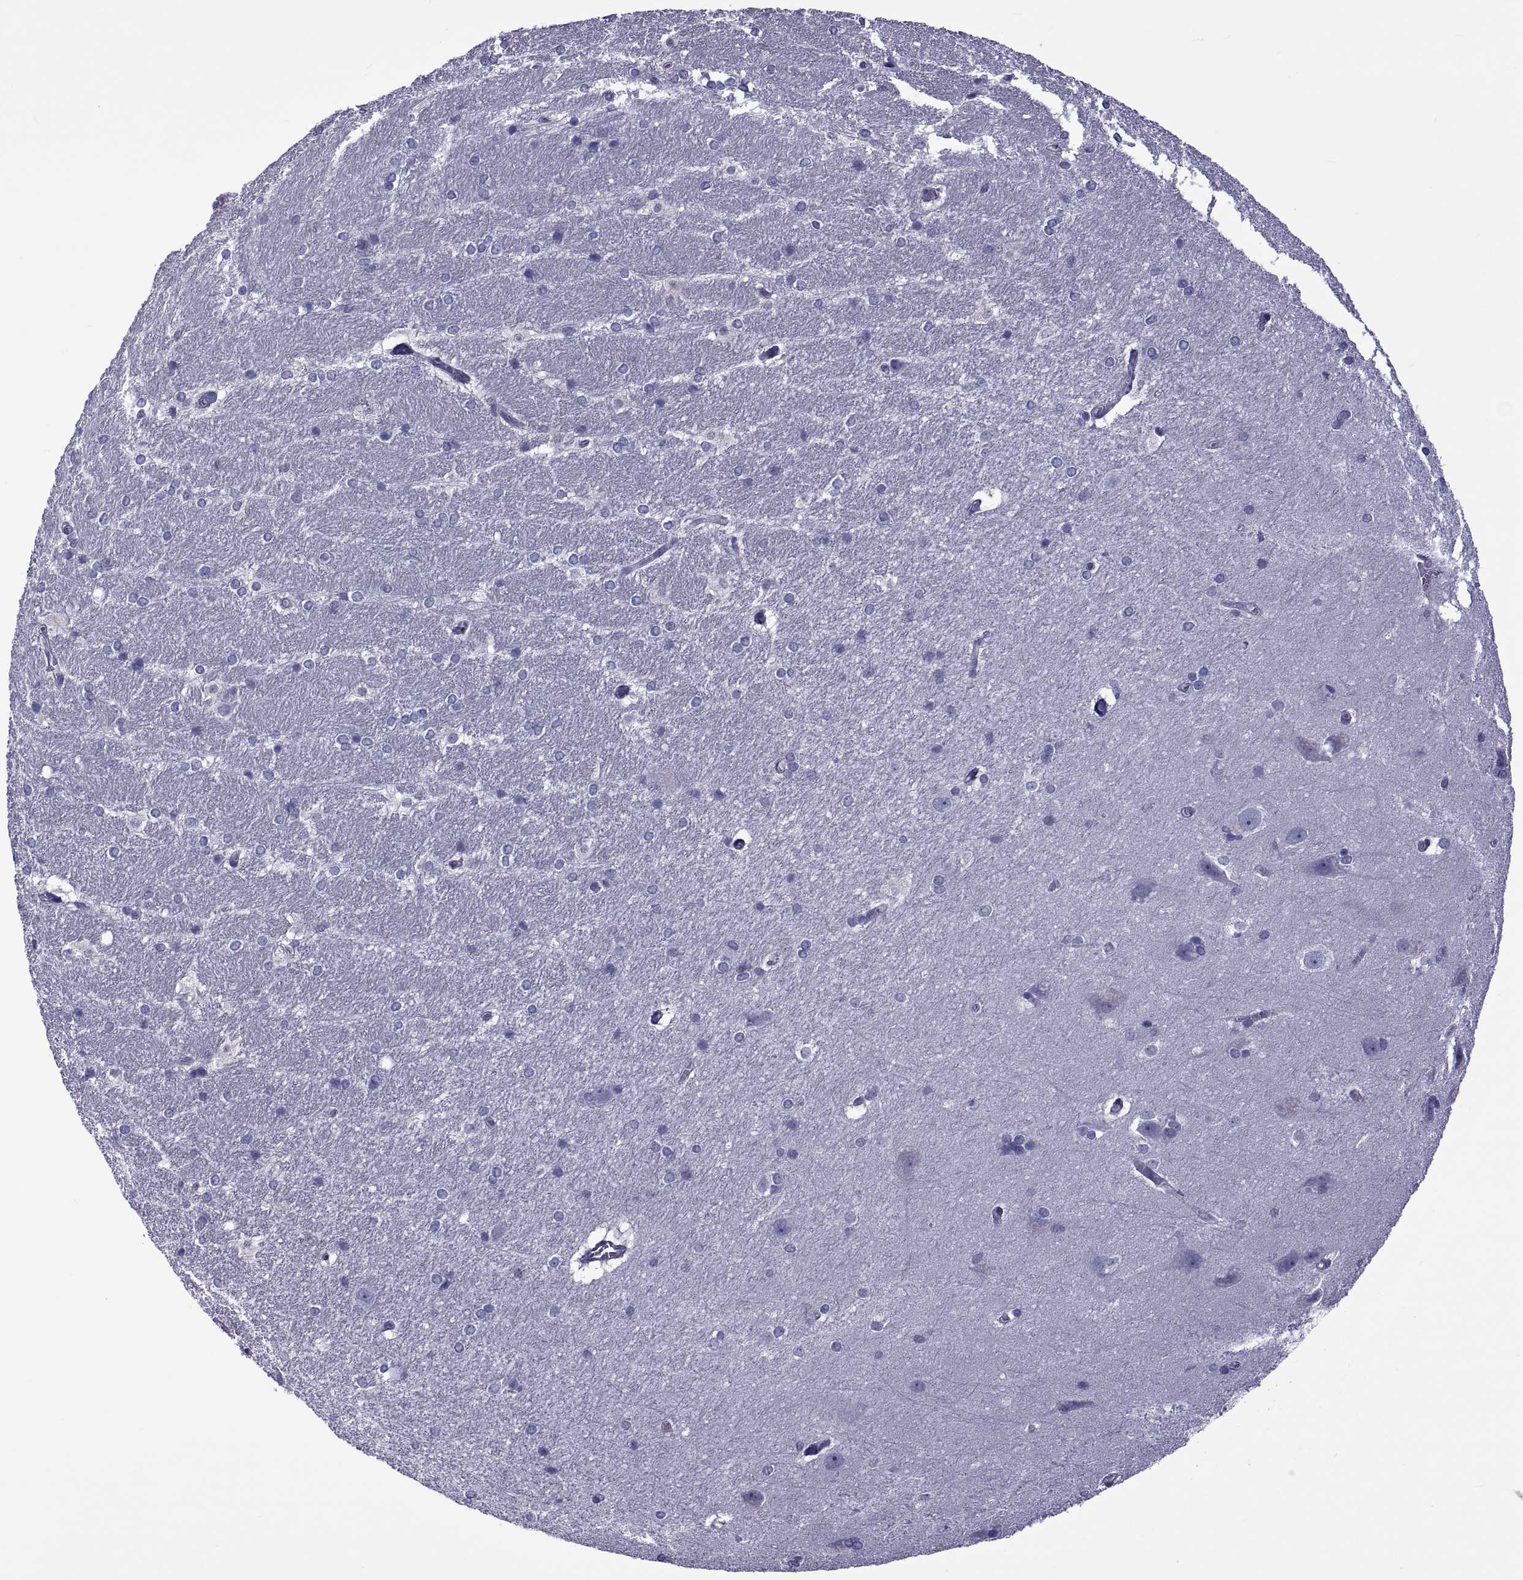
{"staining": {"intensity": "negative", "quantity": "none", "location": "none"}, "tissue": "hippocampus", "cell_type": "Glial cells", "image_type": "normal", "snomed": [{"axis": "morphology", "description": "Normal tissue, NOS"}, {"axis": "topography", "description": "Cerebral cortex"}, {"axis": "topography", "description": "Hippocampus"}], "caption": "This is an IHC image of unremarkable human hippocampus. There is no staining in glial cells.", "gene": "LCN9", "patient": {"sex": "female", "age": 19}}